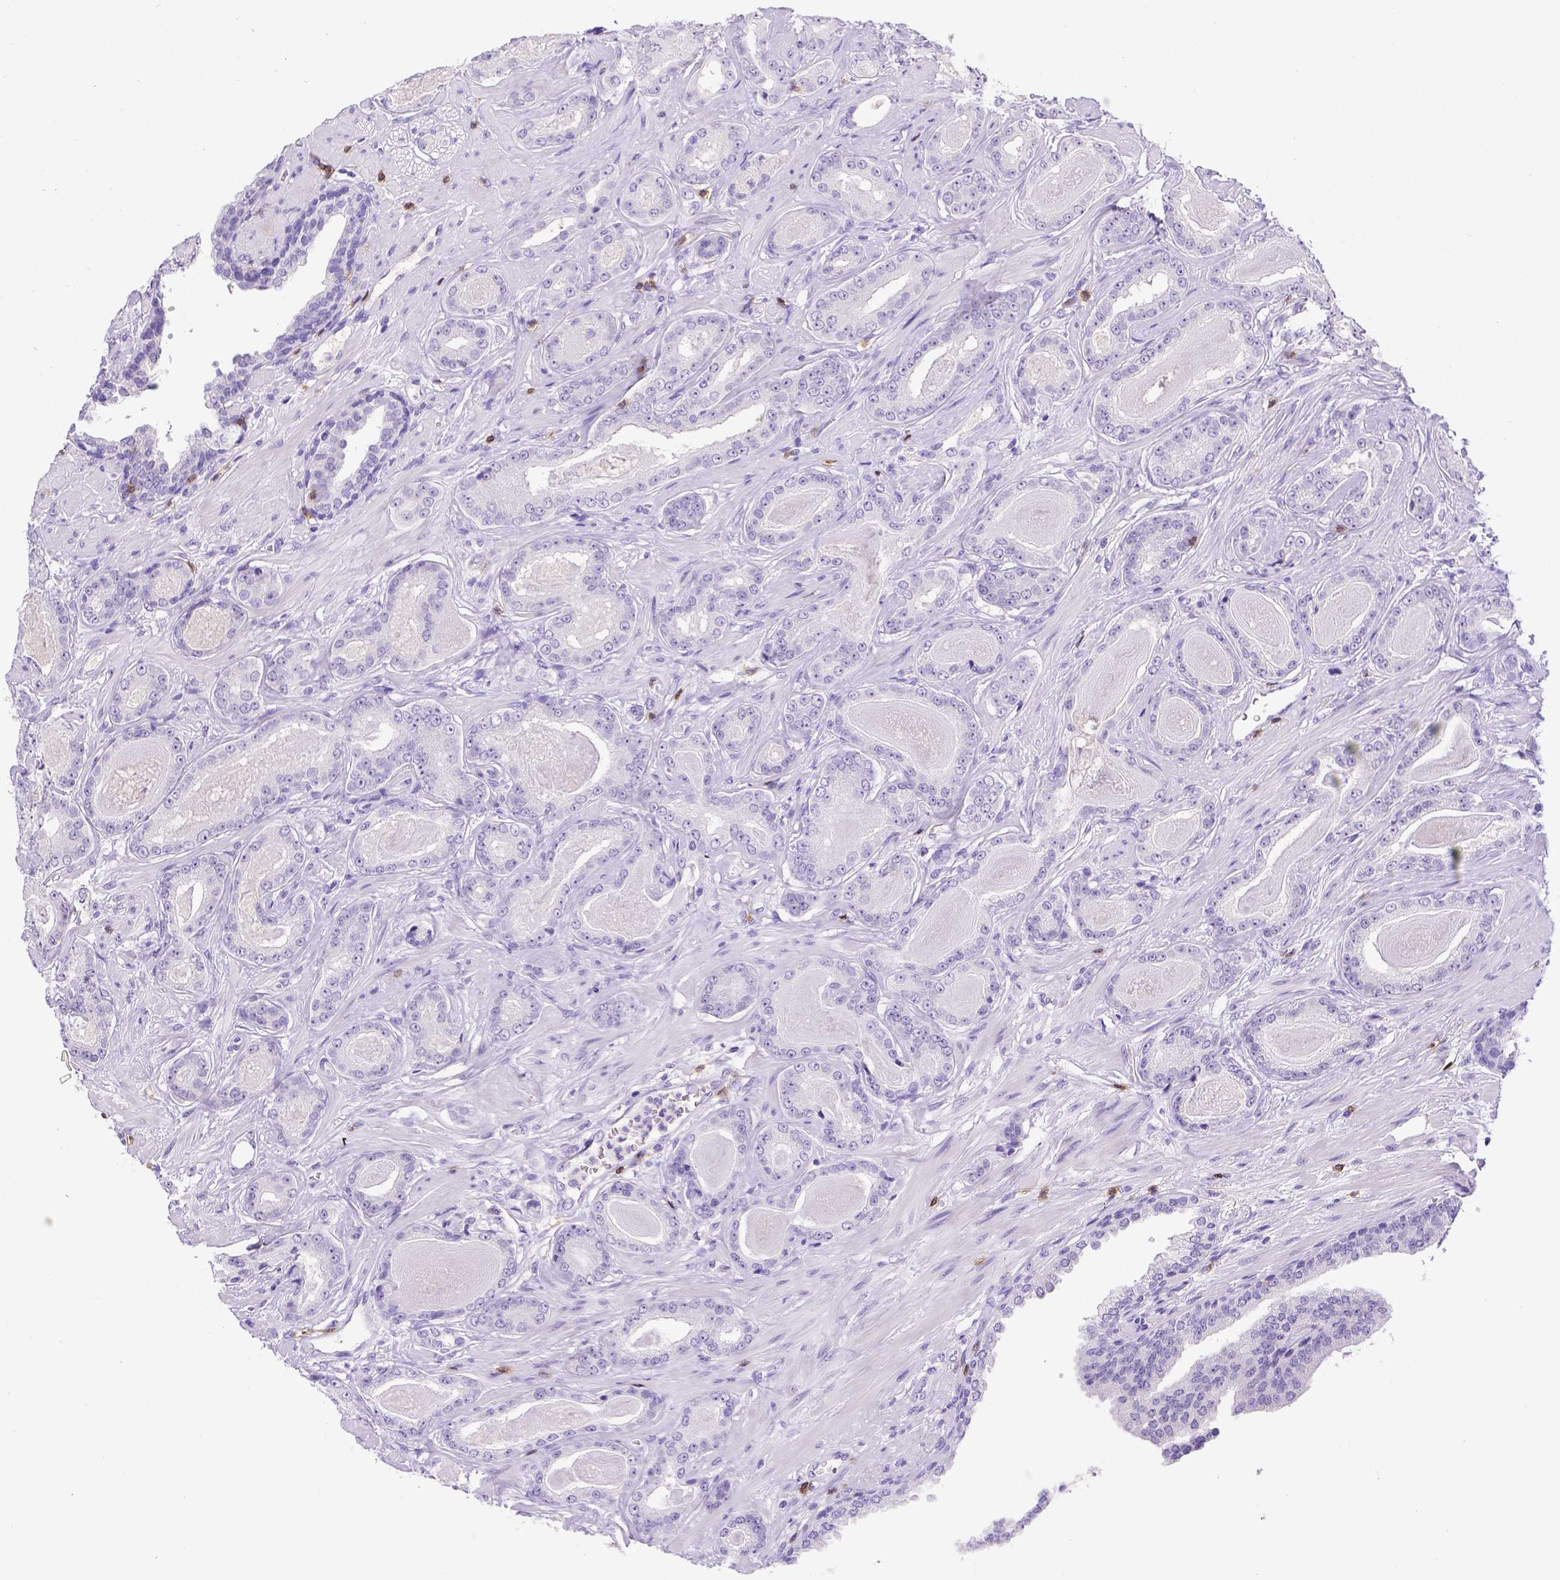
{"staining": {"intensity": "negative", "quantity": "none", "location": "none"}, "tissue": "prostate cancer", "cell_type": "Tumor cells", "image_type": "cancer", "snomed": [{"axis": "morphology", "description": "Adenocarcinoma, Low grade"}, {"axis": "topography", "description": "Prostate"}], "caption": "Immunohistochemistry (IHC) image of neoplastic tissue: adenocarcinoma (low-grade) (prostate) stained with DAB (3,3'-diaminobenzidine) demonstrates no significant protein positivity in tumor cells.", "gene": "CD3E", "patient": {"sex": "male", "age": 61}}